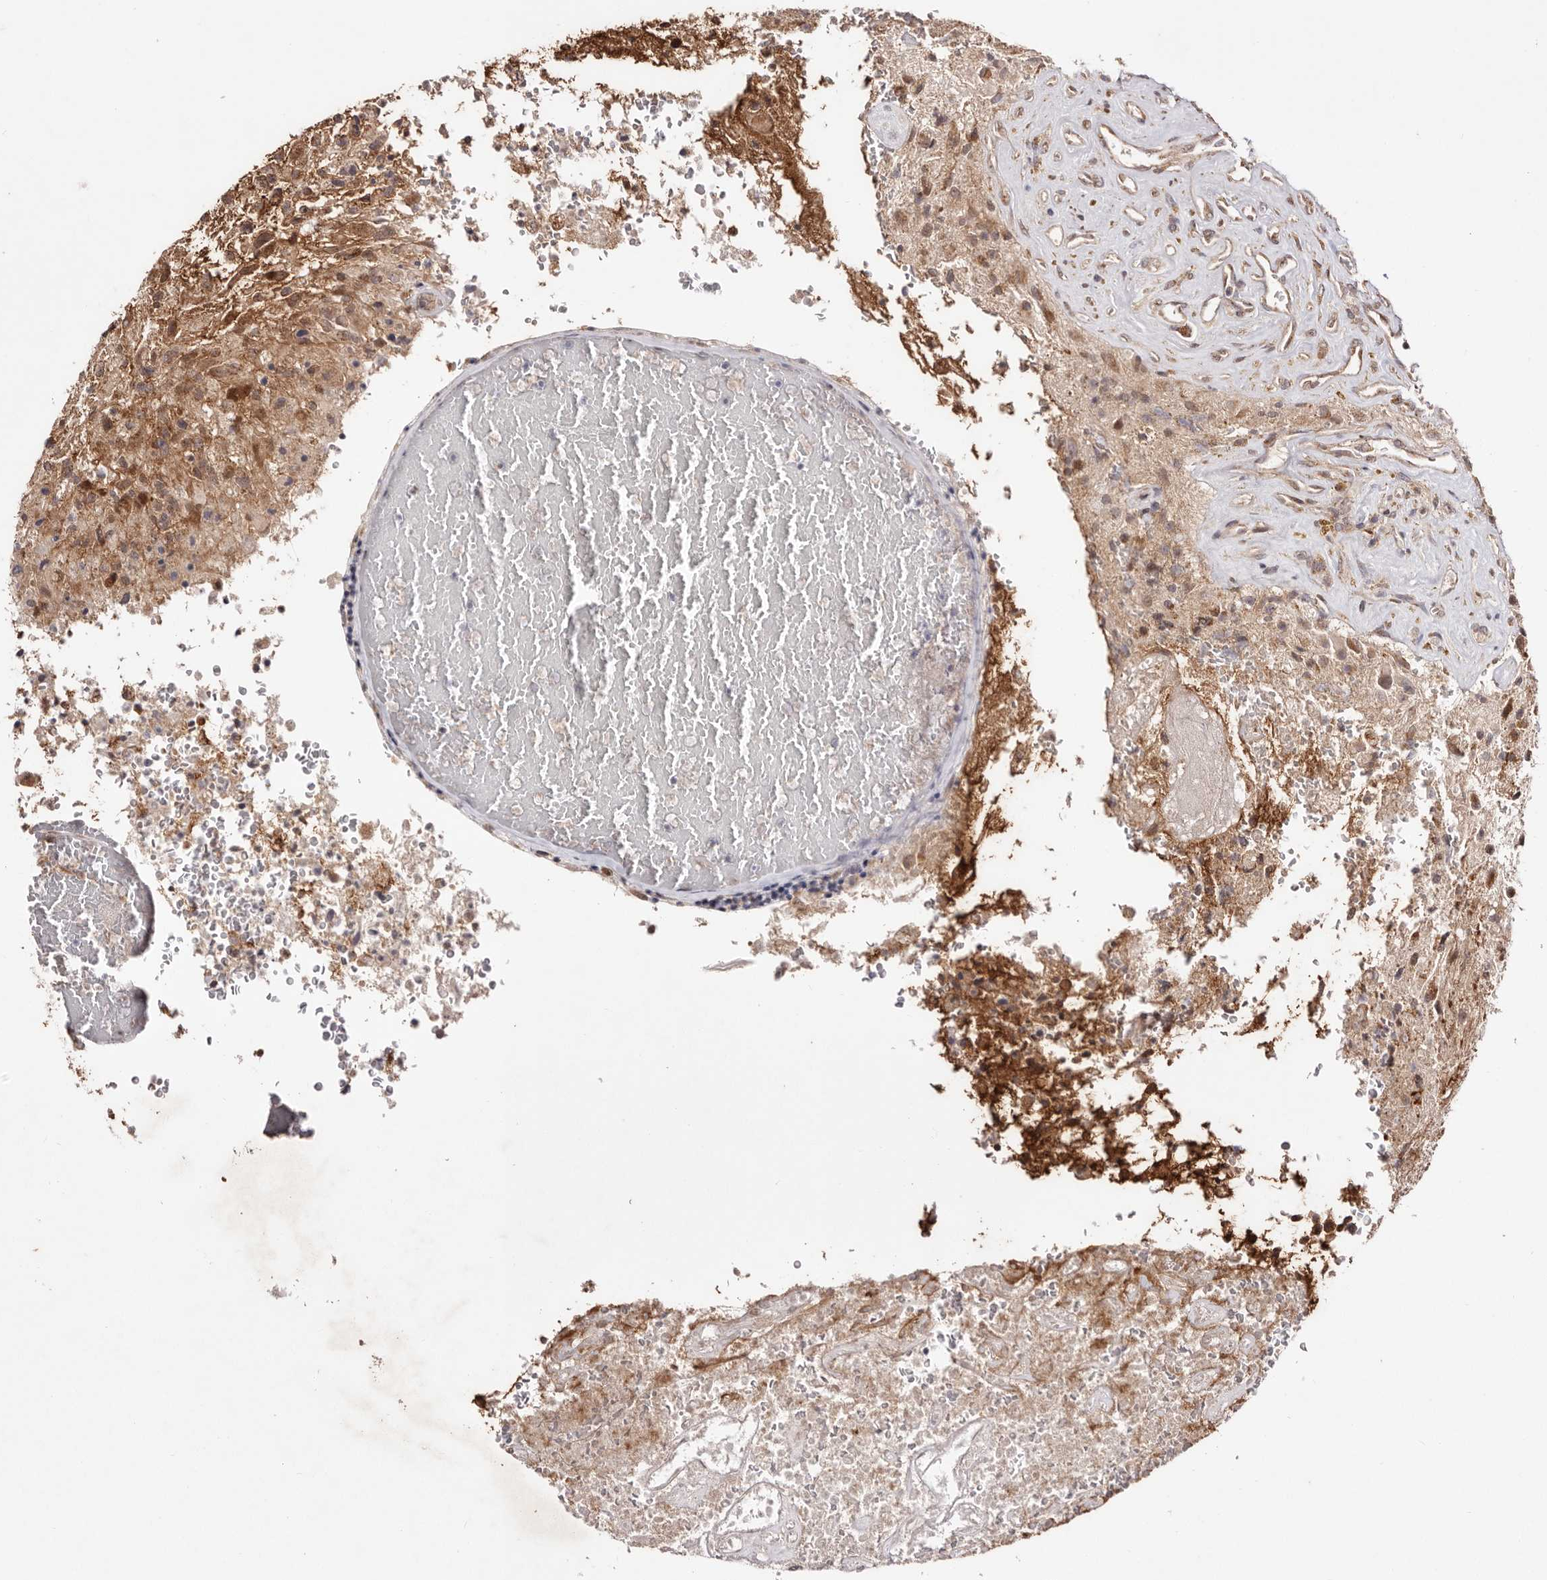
{"staining": {"intensity": "moderate", "quantity": ">75%", "location": "cytoplasmic/membranous"}, "tissue": "glioma", "cell_type": "Tumor cells", "image_type": "cancer", "snomed": [{"axis": "morphology", "description": "Glioma, malignant, High grade"}, {"axis": "topography", "description": "Brain"}], "caption": "Protein expression analysis of human malignant high-grade glioma reveals moderate cytoplasmic/membranous expression in about >75% of tumor cells. Nuclei are stained in blue.", "gene": "EGR3", "patient": {"sex": "male", "age": 72}}